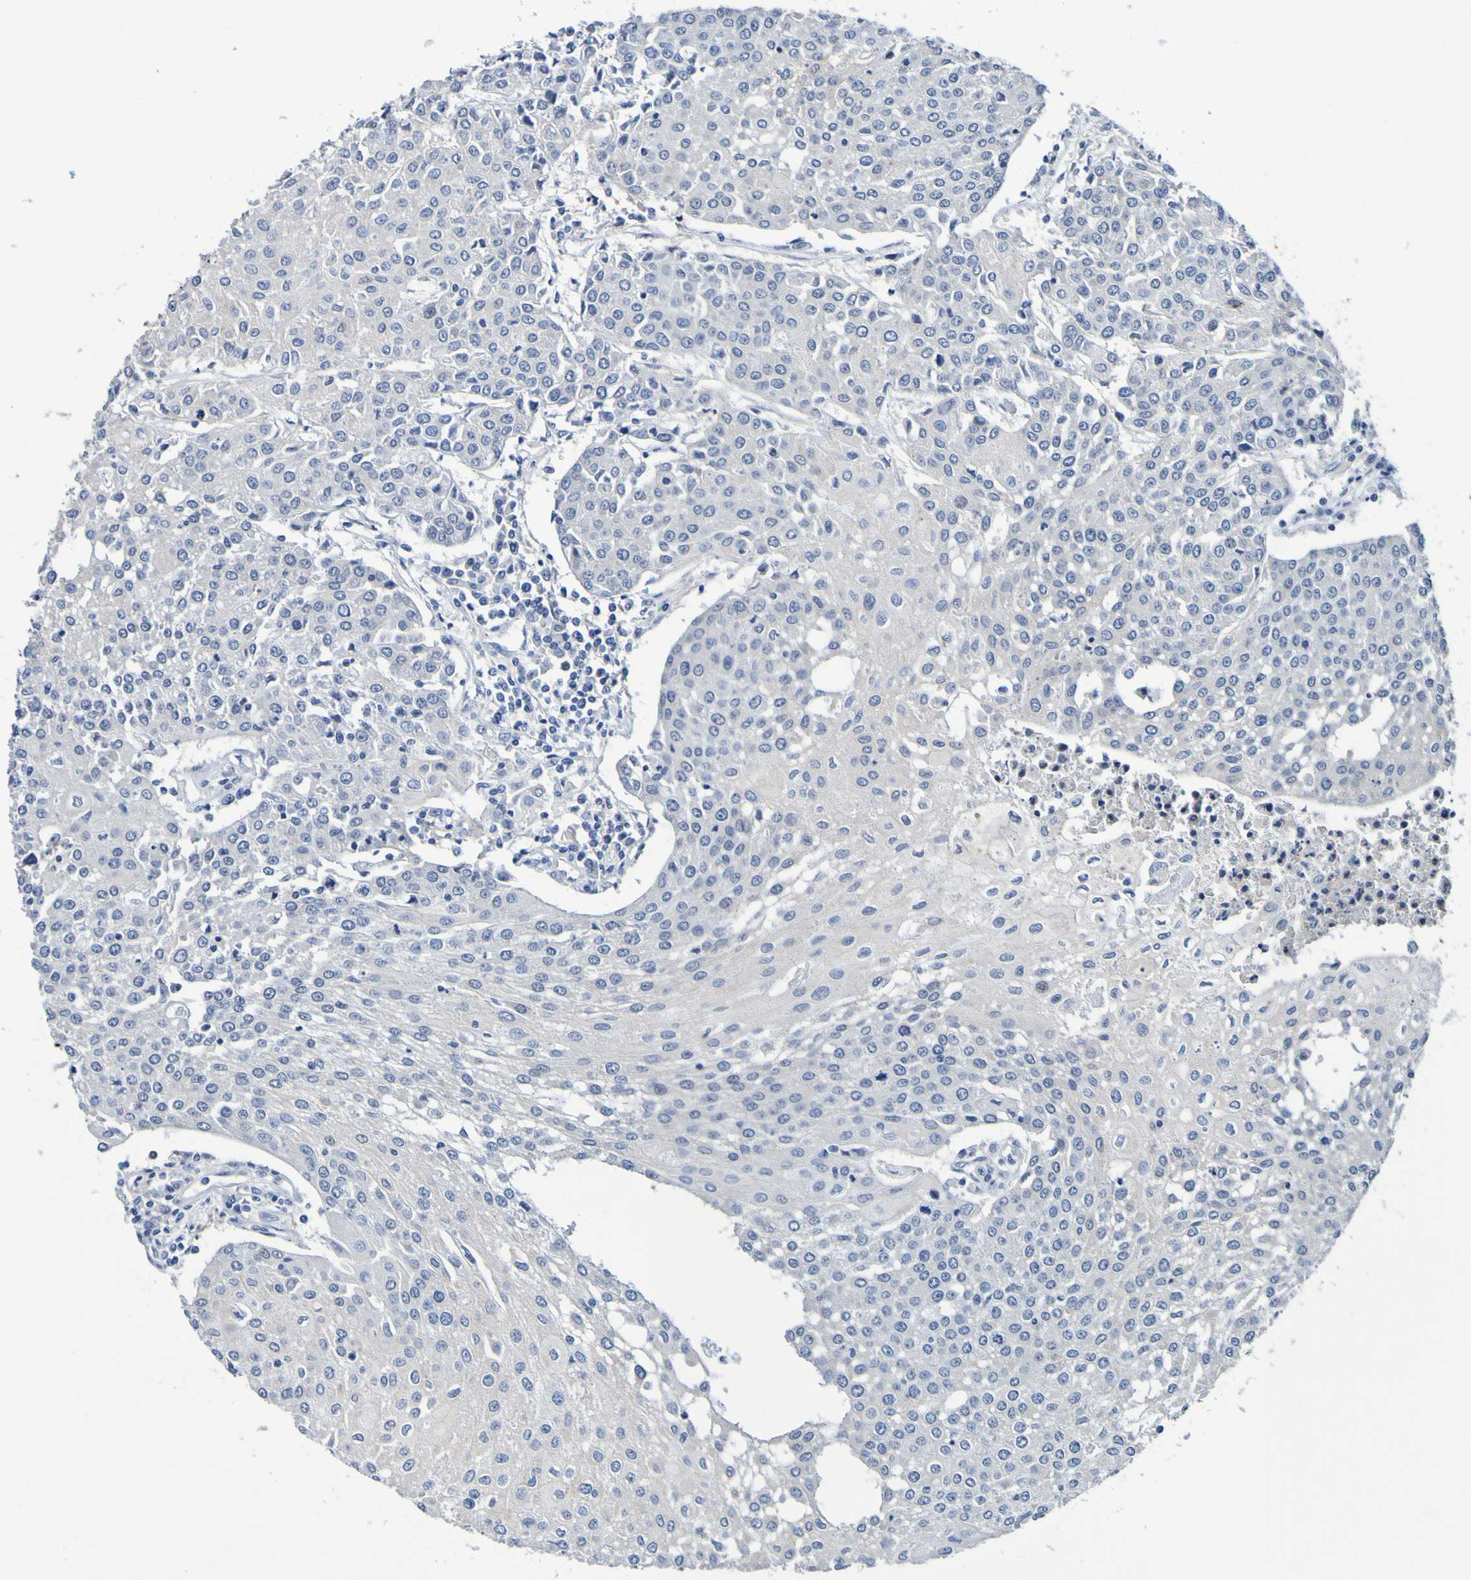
{"staining": {"intensity": "negative", "quantity": "none", "location": "none"}, "tissue": "urothelial cancer", "cell_type": "Tumor cells", "image_type": "cancer", "snomed": [{"axis": "morphology", "description": "Urothelial carcinoma, High grade"}, {"axis": "topography", "description": "Urinary bladder"}], "caption": "The IHC image has no significant expression in tumor cells of urothelial carcinoma (high-grade) tissue. (DAB (3,3'-diaminobenzidine) IHC, high magnification).", "gene": "VMA21", "patient": {"sex": "female", "age": 85}}